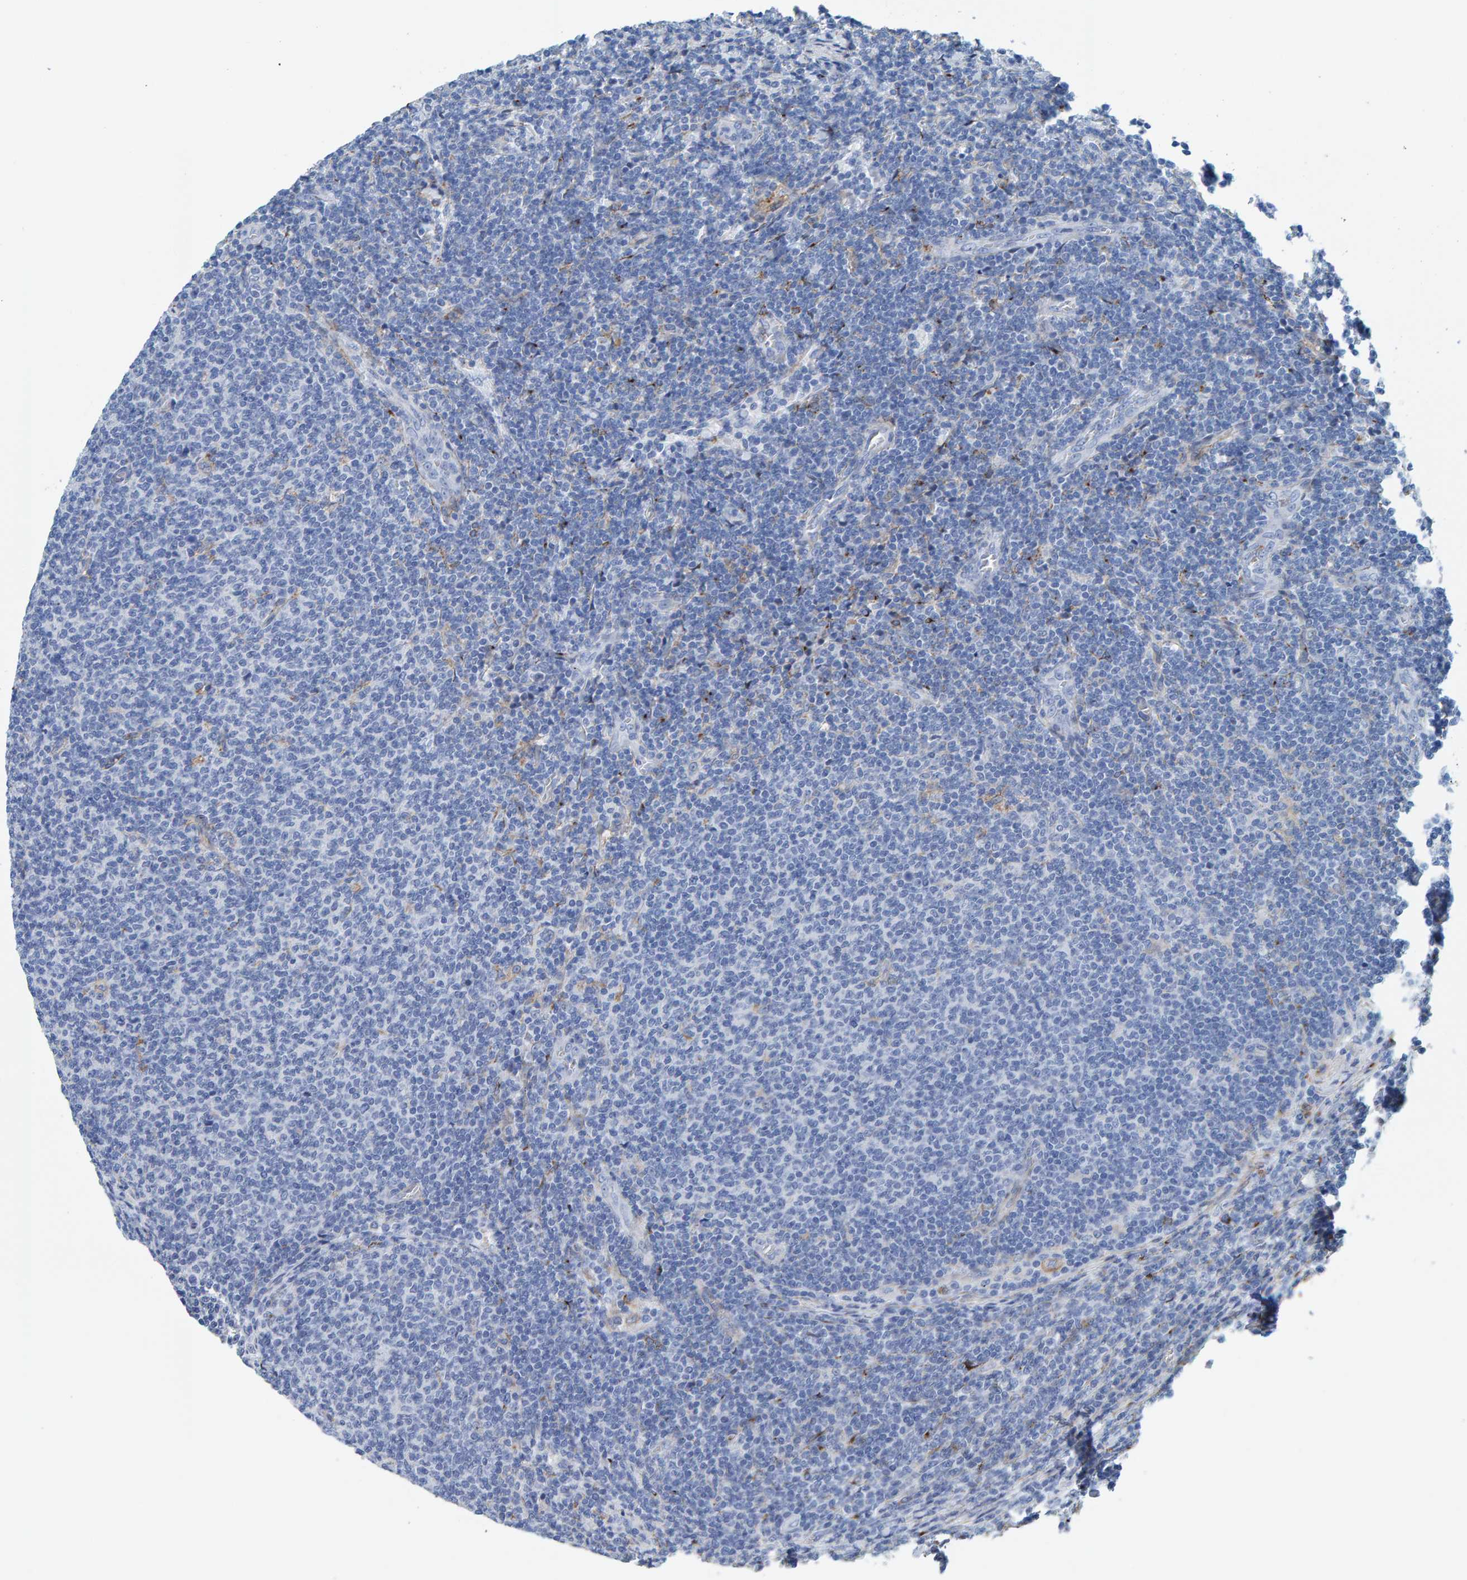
{"staining": {"intensity": "negative", "quantity": "none", "location": "none"}, "tissue": "lymphoma", "cell_type": "Tumor cells", "image_type": "cancer", "snomed": [{"axis": "morphology", "description": "Malignant lymphoma, non-Hodgkin's type, Low grade"}, {"axis": "topography", "description": "Lymph node"}], "caption": "Photomicrograph shows no protein staining in tumor cells of low-grade malignant lymphoma, non-Hodgkin's type tissue.", "gene": "LRP1", "patient": {"sex": "male", "age": 66}}